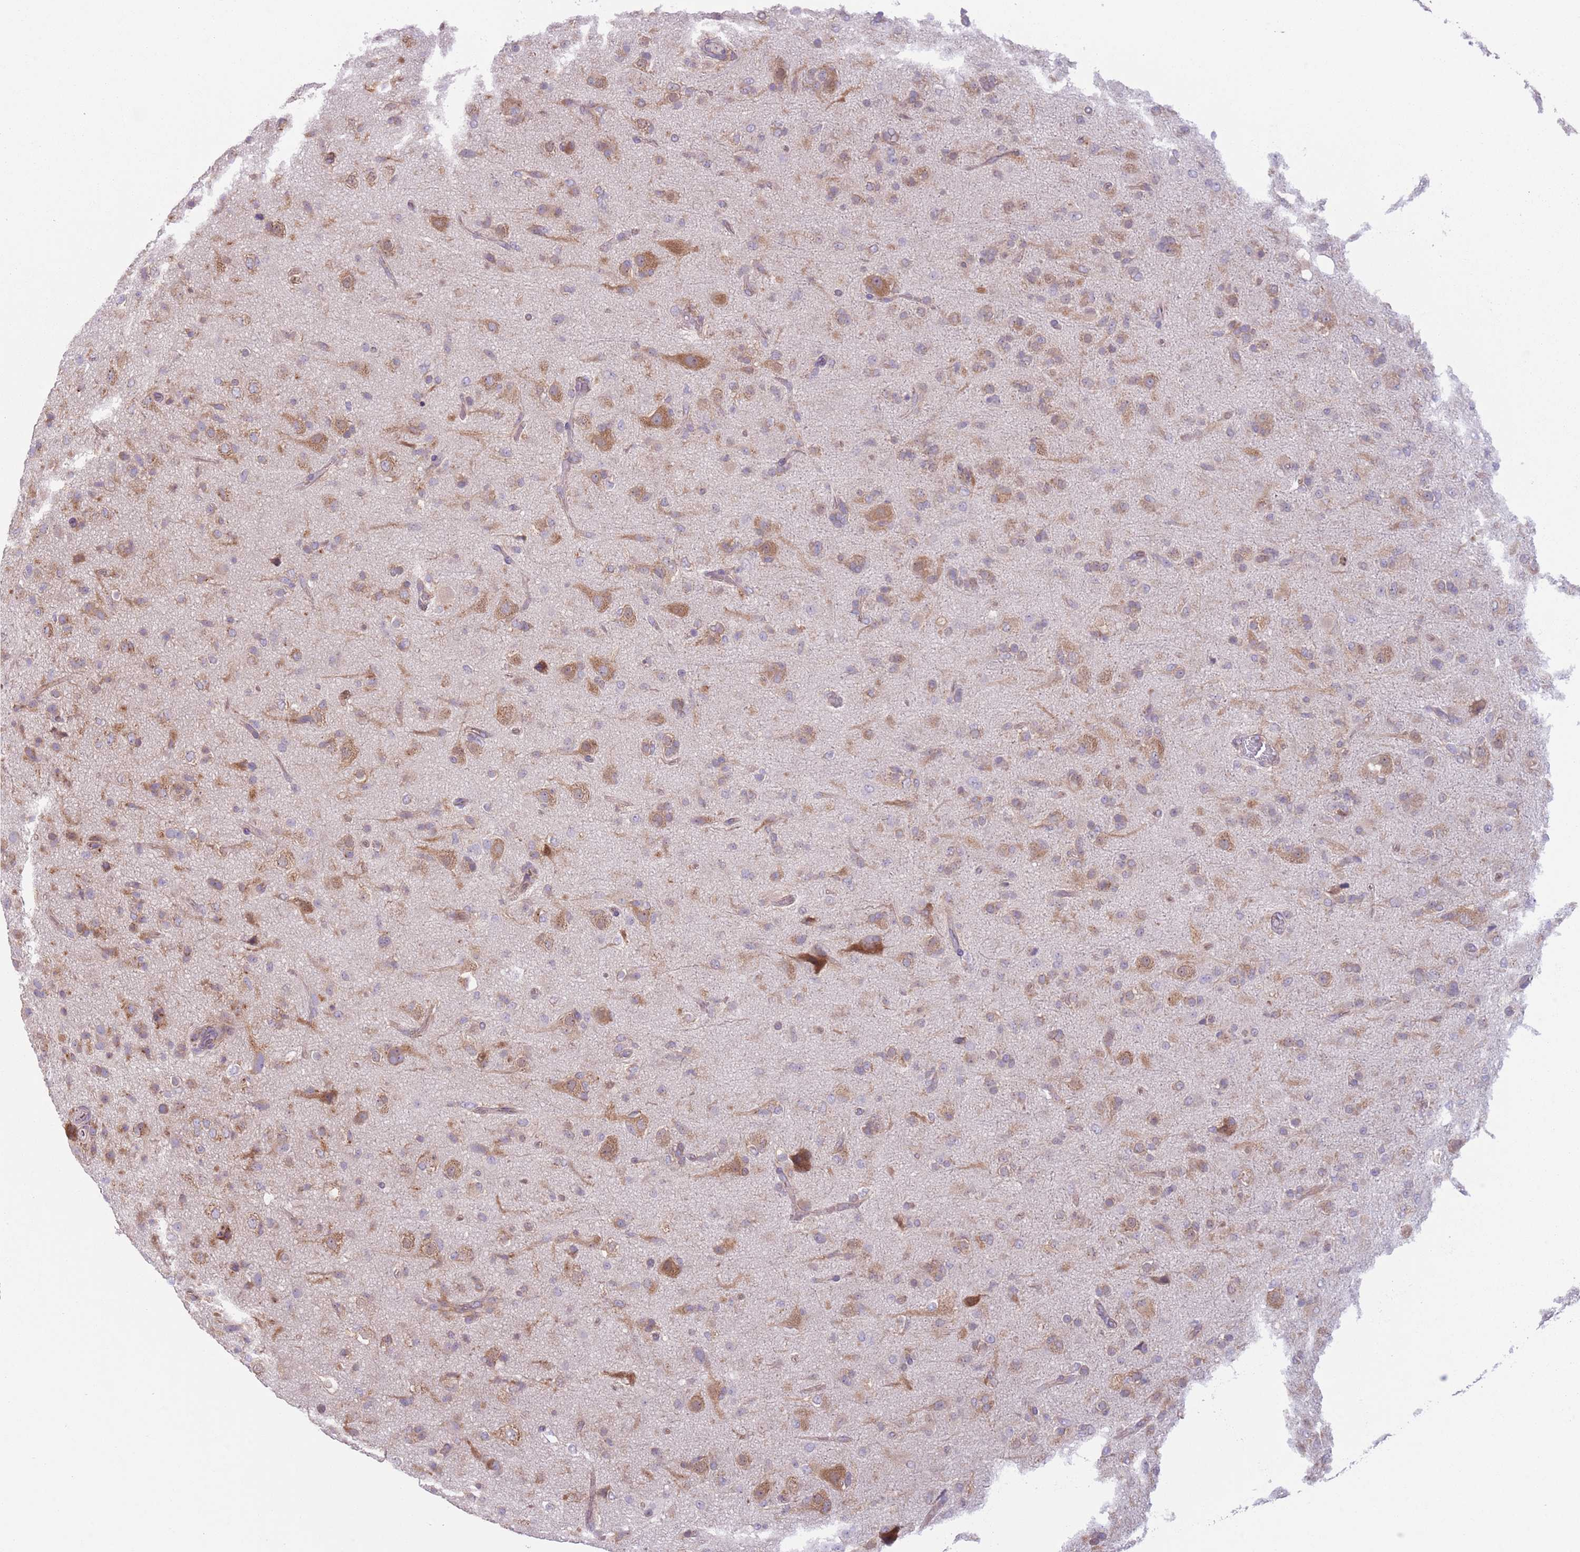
{"staining": {"intensity": "moderate", "quantity": ">75%", "location": "cytoplasmic/membranous"}, "tissue": "glioma", "cell_type": "Tumor cells", "image_type": "cancer", "snomed": [{"axis": "morphology", "description": "Glioma, malignant, Low grade"}, {"axis": "topography", "description": "Brain"}], "caption": "Brown immunohistochemical staining in glioma exhibits moderate cytoplasmic/membranous positivity in approximately >75% of tumor cells. The staining was performed using DAB (3,3'-diaminobenzidine), with brown indicating positive protein expression. Nuclei are stained blue with hematoxylin.", "gene": "COPE", "patient": {"sex": "male", "age": 65}}